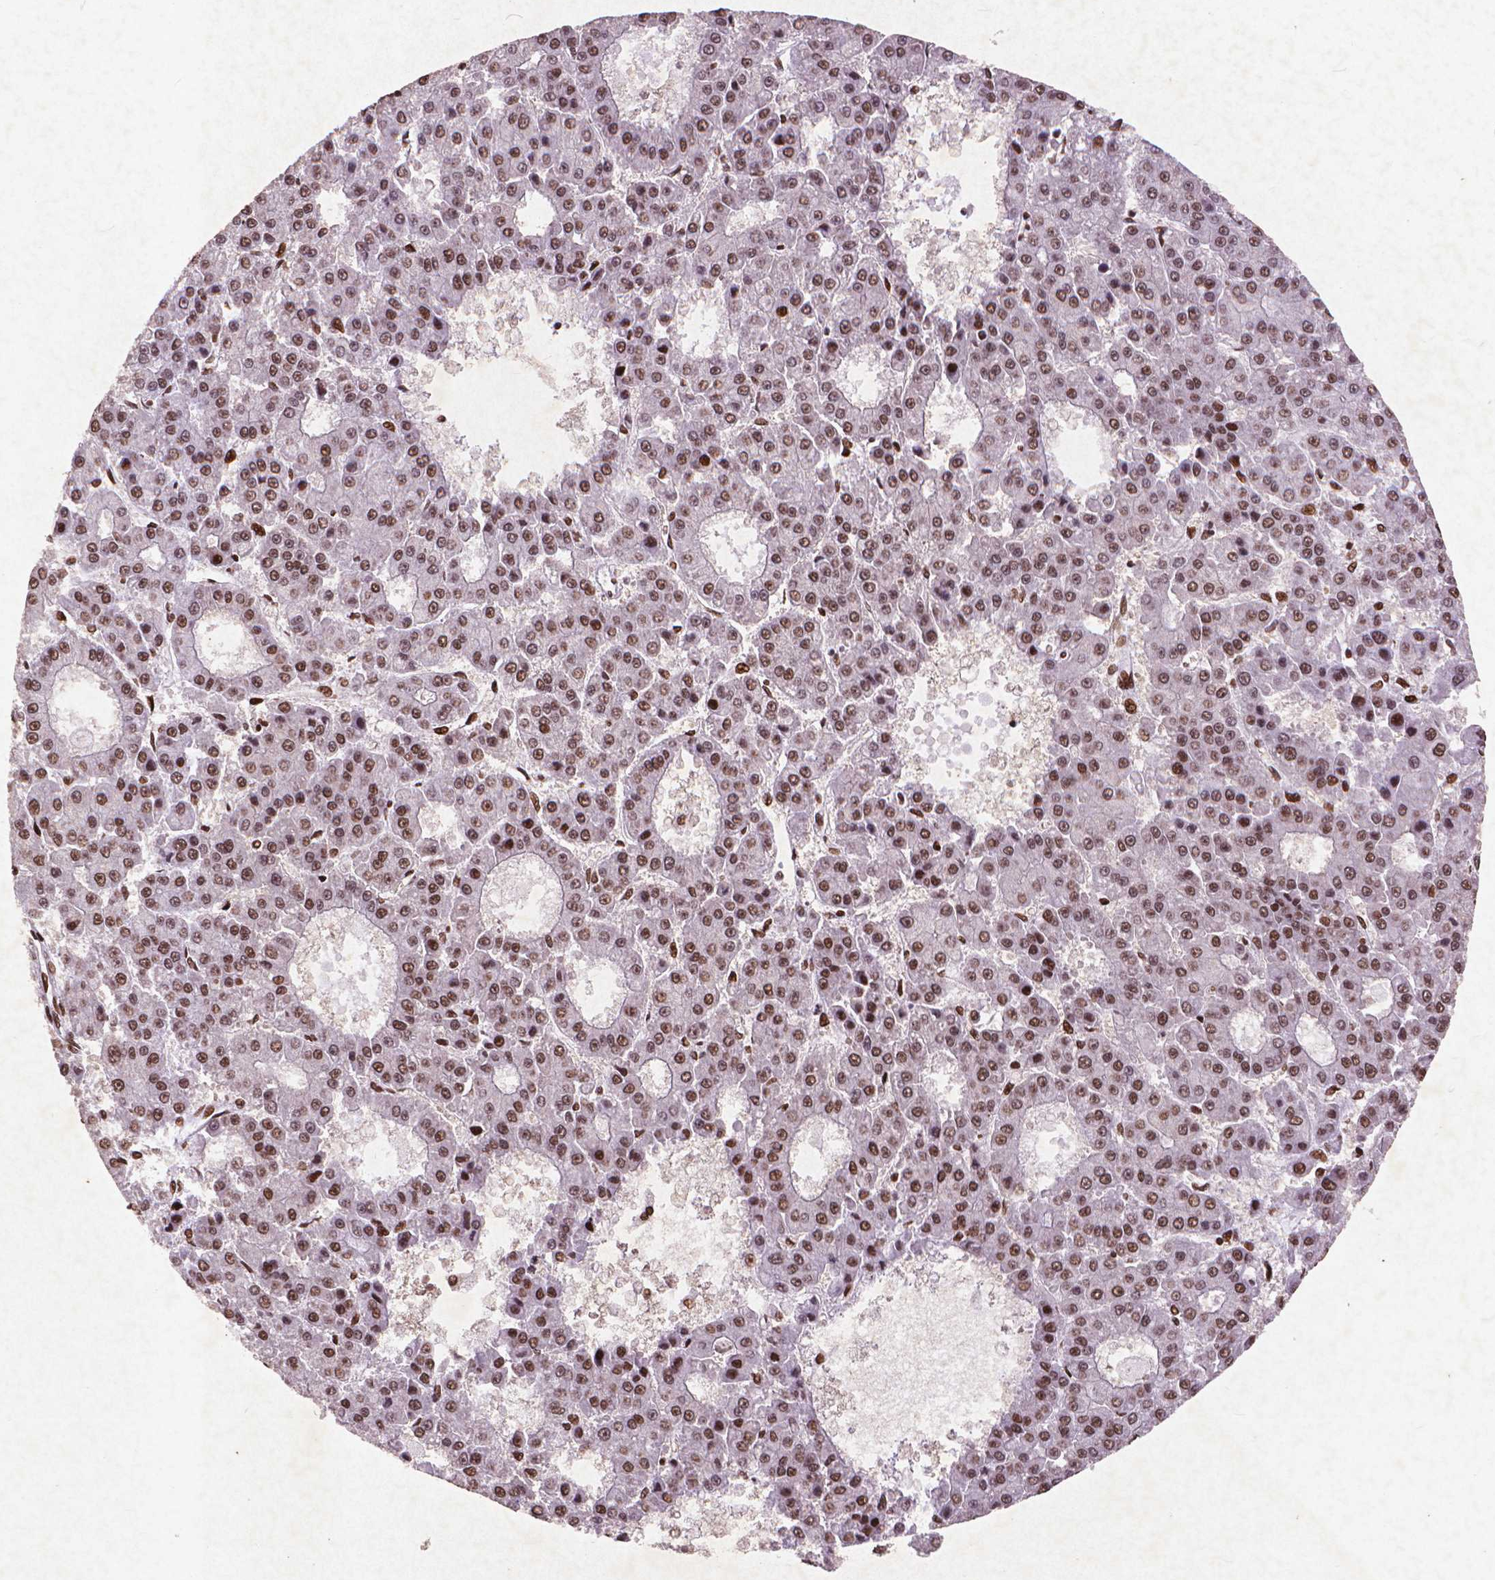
{"staining": {"intensity": "moderate", "quantity": ">75%", "location": "nuclear"}, "tissue": "liver cancer", "cell_type": "Tumor cells", "image_type": "cancer", "snomed": [{"axis": "morphology", "description": "Carcinoma, Hepatocellular, NOS"}, {"axis": "topography", "description": "Liver"}], "caption": "Liver cancer (hepatocellular carcinoma) was stained to show a protein in brown. There is medium levels of moderate nuclear positivity in about >75% of tumor cells.", "gene": "CITED2", "patient": {"sex": "male", "age": 70}}